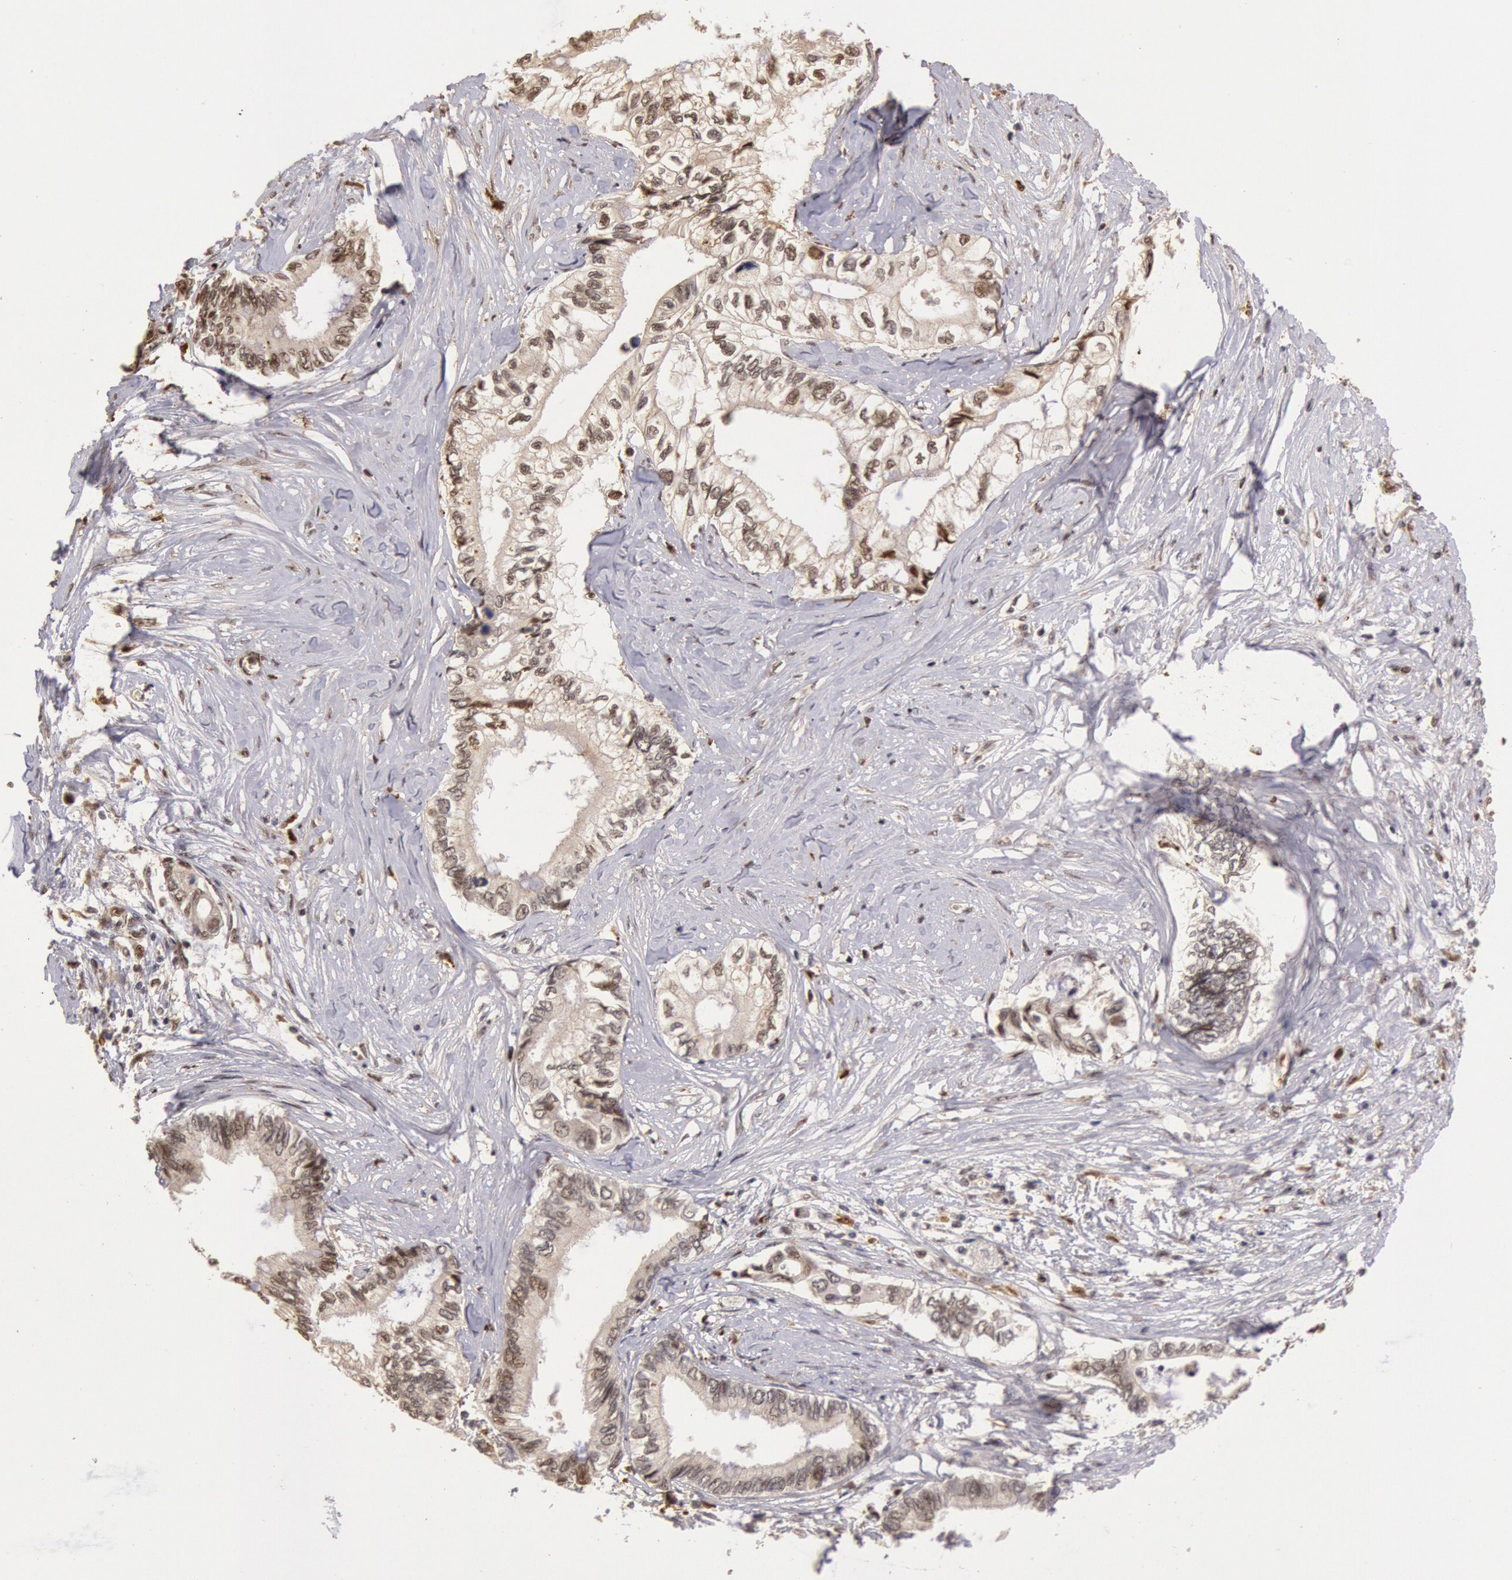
{"staining": {"intensity": "weak", "quantity": "25%-75%", "location": "nuclear"}, "tissue": "pancreatic cancer", "cell_type": "Tumor cells", "image_type": "cancer", "snomed": [{"axis": "morphology", "description": "Adenocarcinoma, NOS"}, {"axis": "topography", "description": "Pancreas"}], "caption": "A low amount of weak nuclear staining is seen in approximately 25%-75% of tumor cells in pancreatic cancer (adenocarcinoma) tissue.", "gene": "LIG4", "patient": {"sex": "female", "age": 66}}